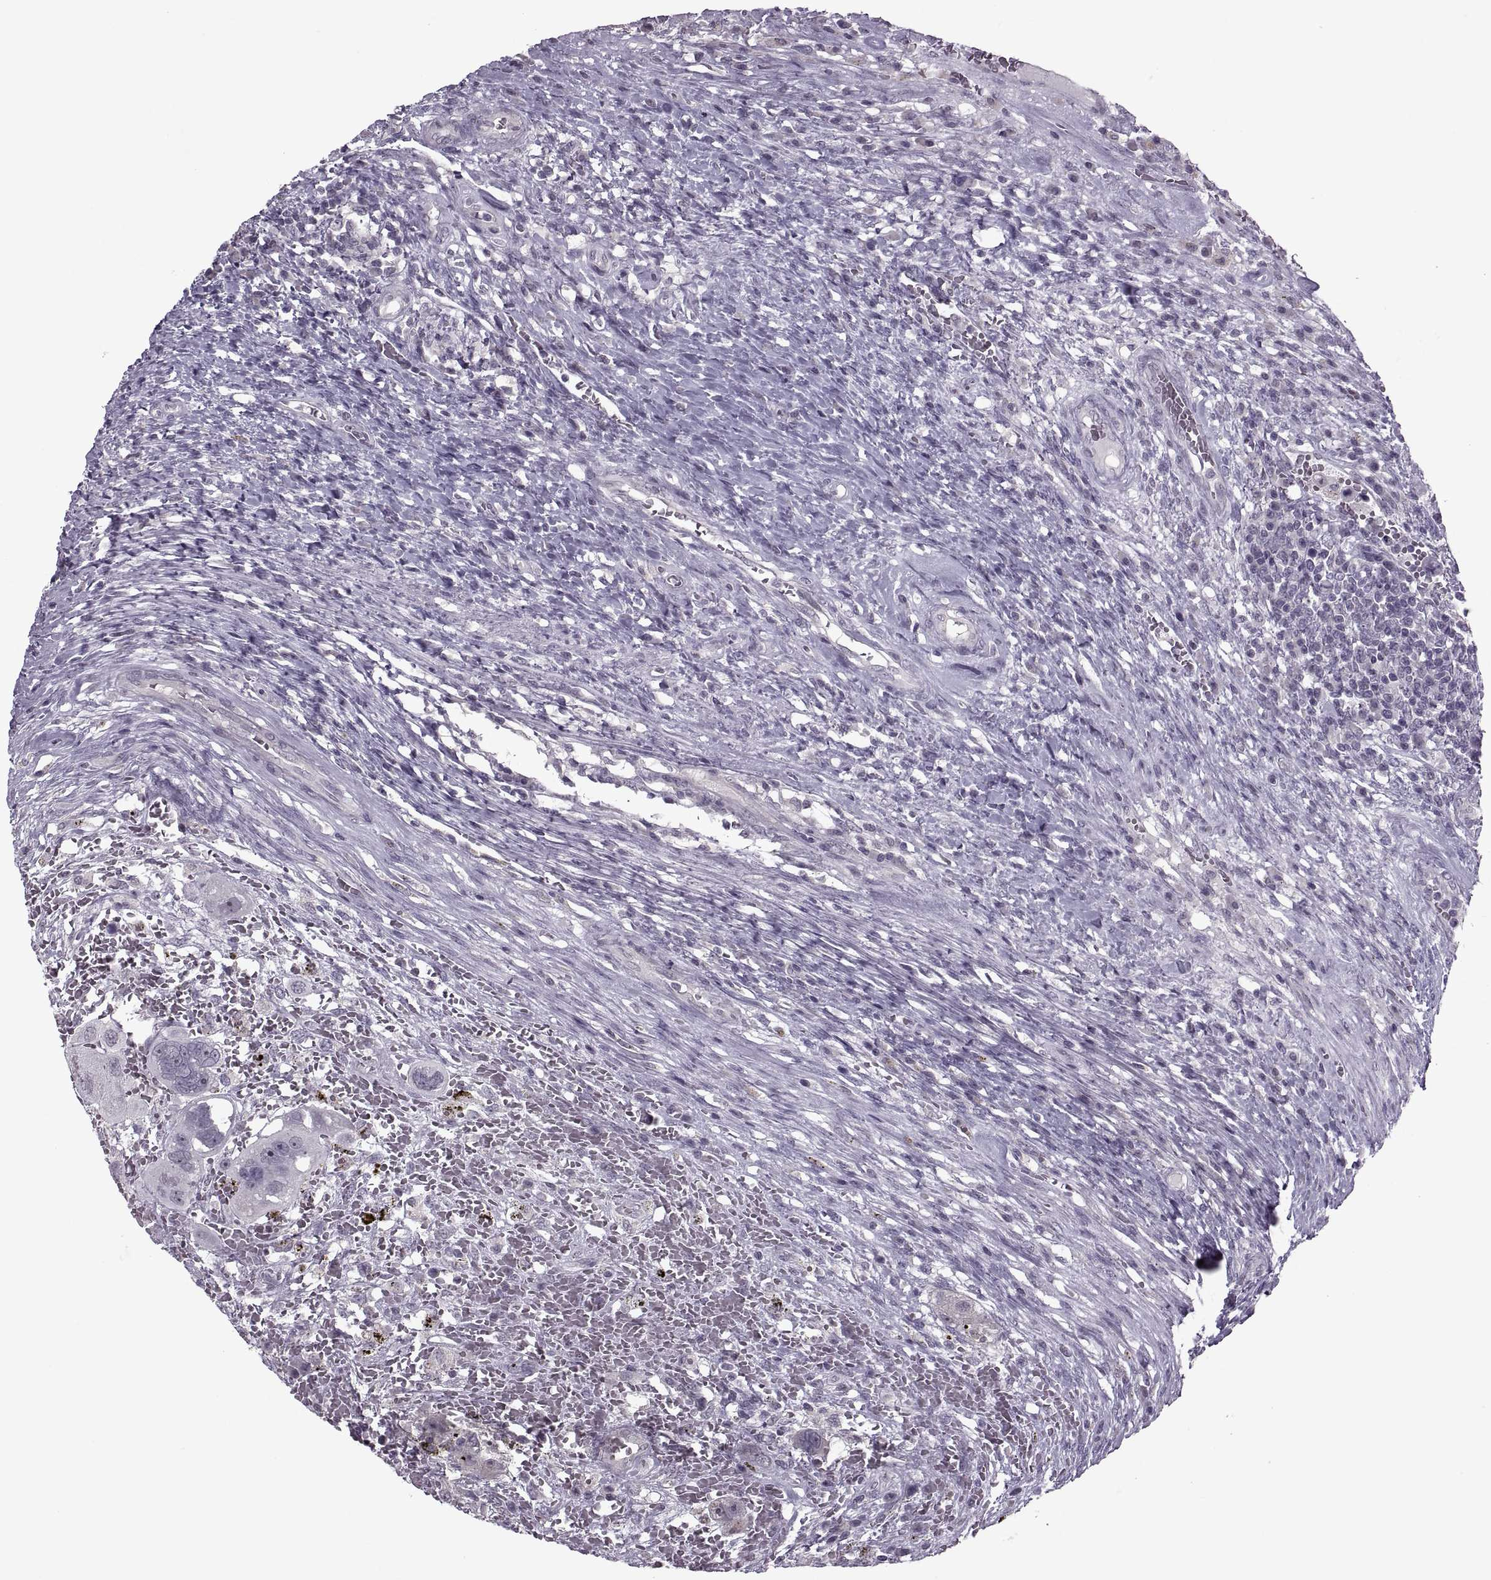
{"staining": {"intensity": "negative", "quantity": "none", "location": "none"}, "tissue": "testis cancer", "cell_type": "Tumor cells", "image_type": "cancer", "snomed": [{"axis": "morphology", "description": "Carcinoma, Embryonal, NOS"}, {"axis": "topography", "description": "Testis"}], "caption": "Tumor cells are negative for protein expression in human testis embryonal carcinoma. Brightfield microscopy of immunohistochemistry (IHC) stained with DAB (brown) and hematoxylin (blue), captured at high magnification.", "gene": "MGAT4D", "patient": {"sex": "male", "age": 26}}